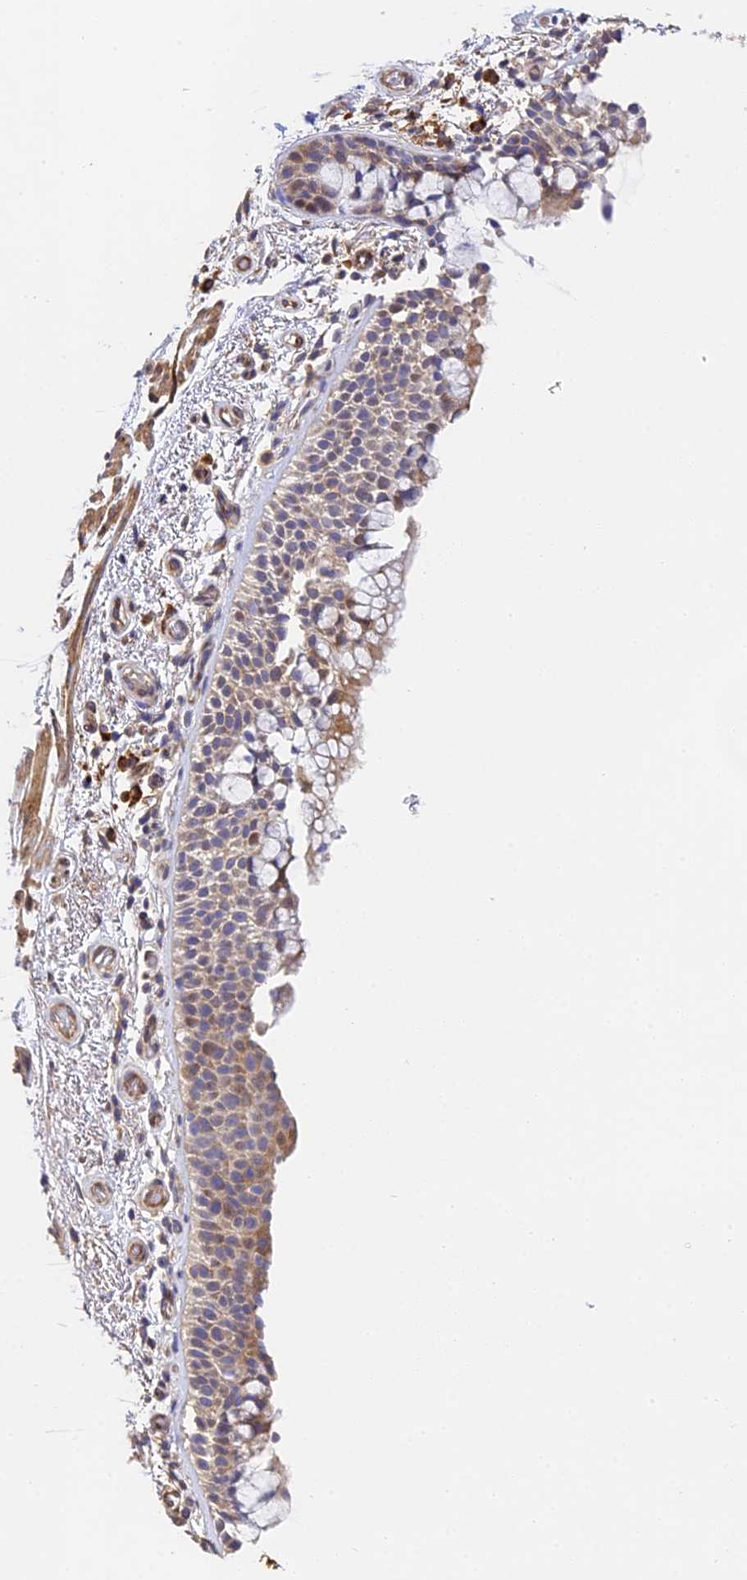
{"staining": {"intensity": "moderate", "quantity": "25%-75%", "location": "cytoplasmic/membranous"}, "tissue": "bronchus", "cell_type": "Respiratory epithelial cells", "image_type": "normal", "snomed": [{"axis": "morphology", "description": "Normal tissue, NOS"}, {"axis": "topography", "description": "Bronchus"}], "caption": "Bronchus stained for a protein (brown) reveals moderate cytoplasmic/membranous positive expression in approximately 25%-75% of respiratory epithelial cells.", "gene": "SLC11A1", "patient": {"sex": "male", "age": 65}}